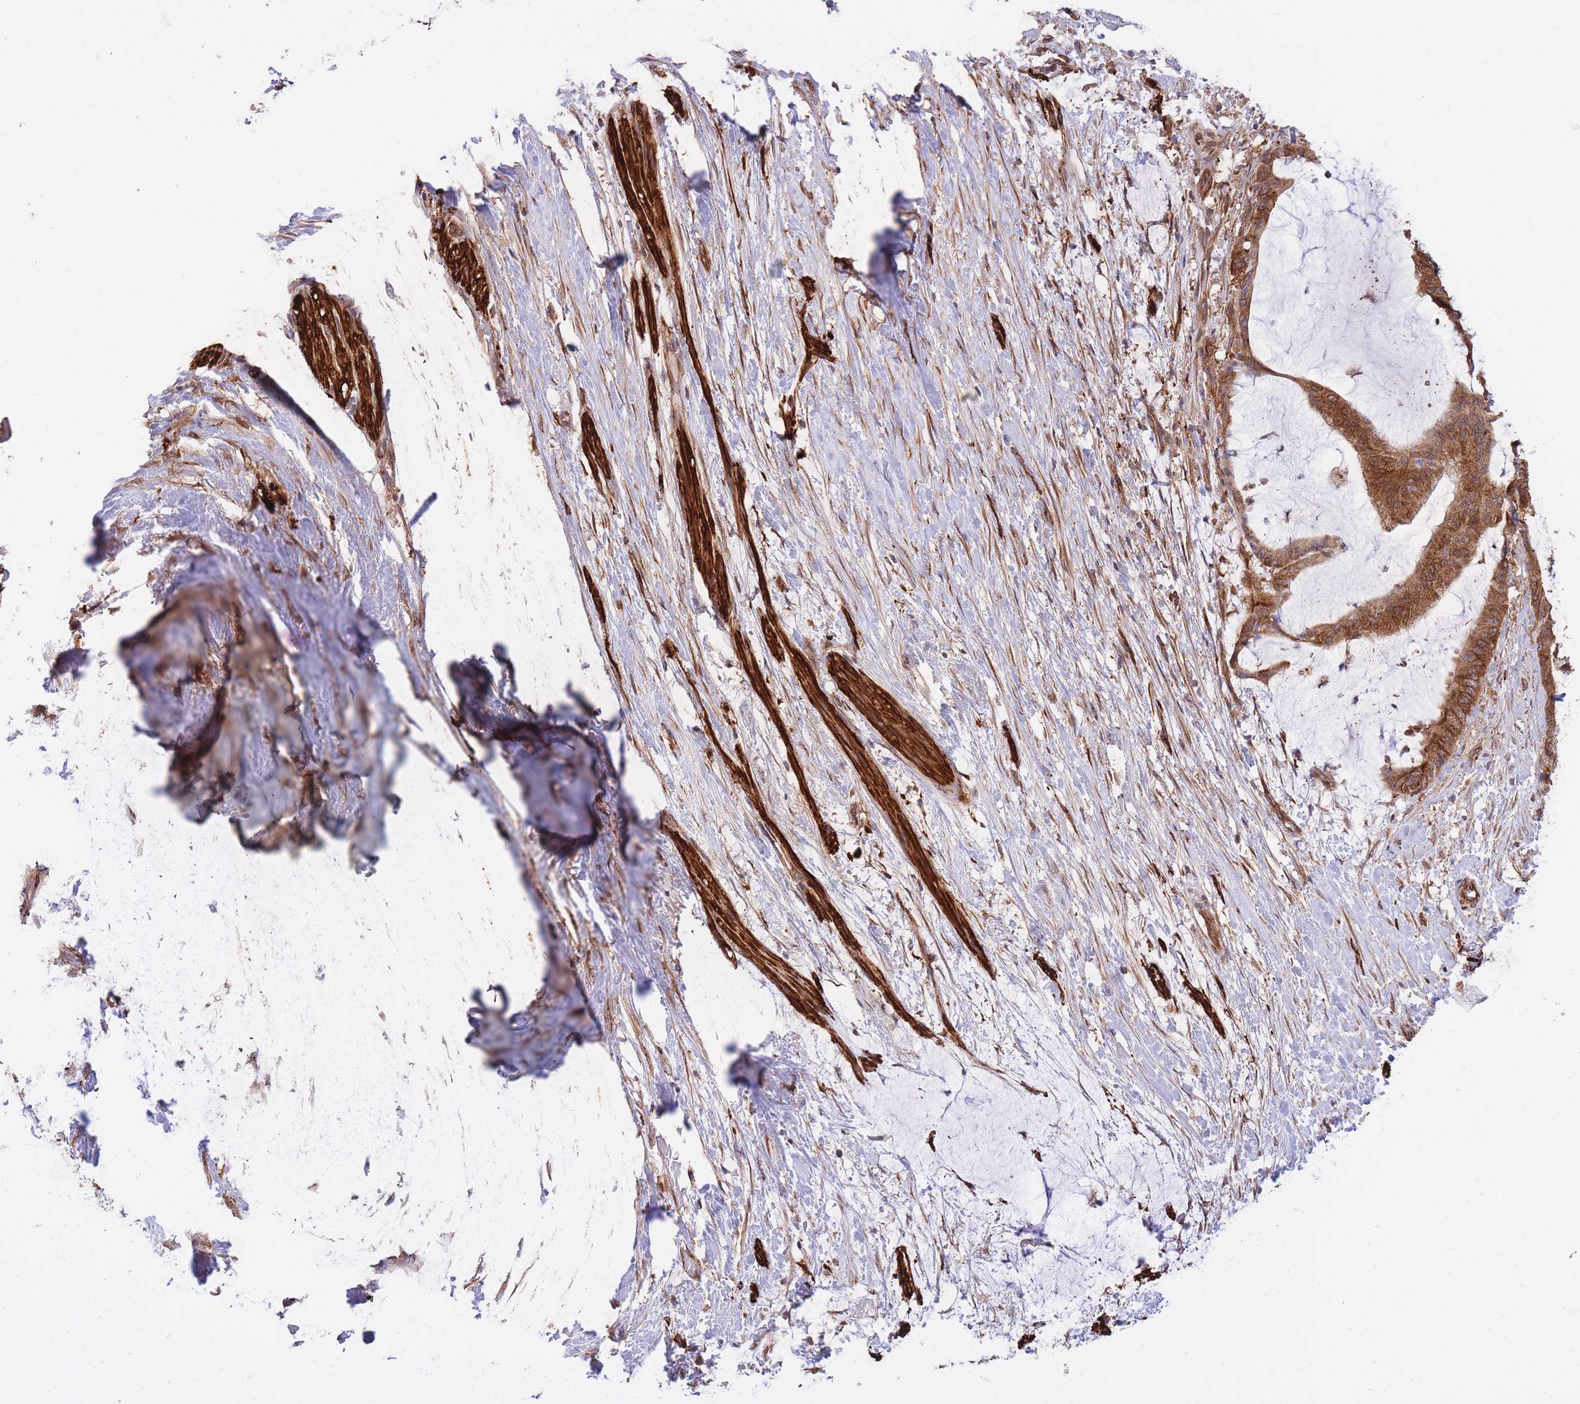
{"staining": {"intensity": "moderate", "quantity": ">75%", "location": "cytoplasmic/membranous"}, "tissue": "liver cancer", "cell_type": "Tumor cells", "image_type": "cancer", "snomed": [{"axis": "morphology", "description": "Normal tissue, NOS"}, {"axis": "morphology", "description": "Cholangiocarcinoma"}, {"axis": "topography", "description": "Liver"}, {"axis": "topography", "description": "Peripheral nerve tissue"}], "caption": "Liver cholangiocarcinoma stained with a brown dye demonstrates moderate cytoplasmic/membranous positive expression in approximately >75% of tumor cells.", "gene": "EXOSC8", "patient": {"sex": "female", "age": 73}}